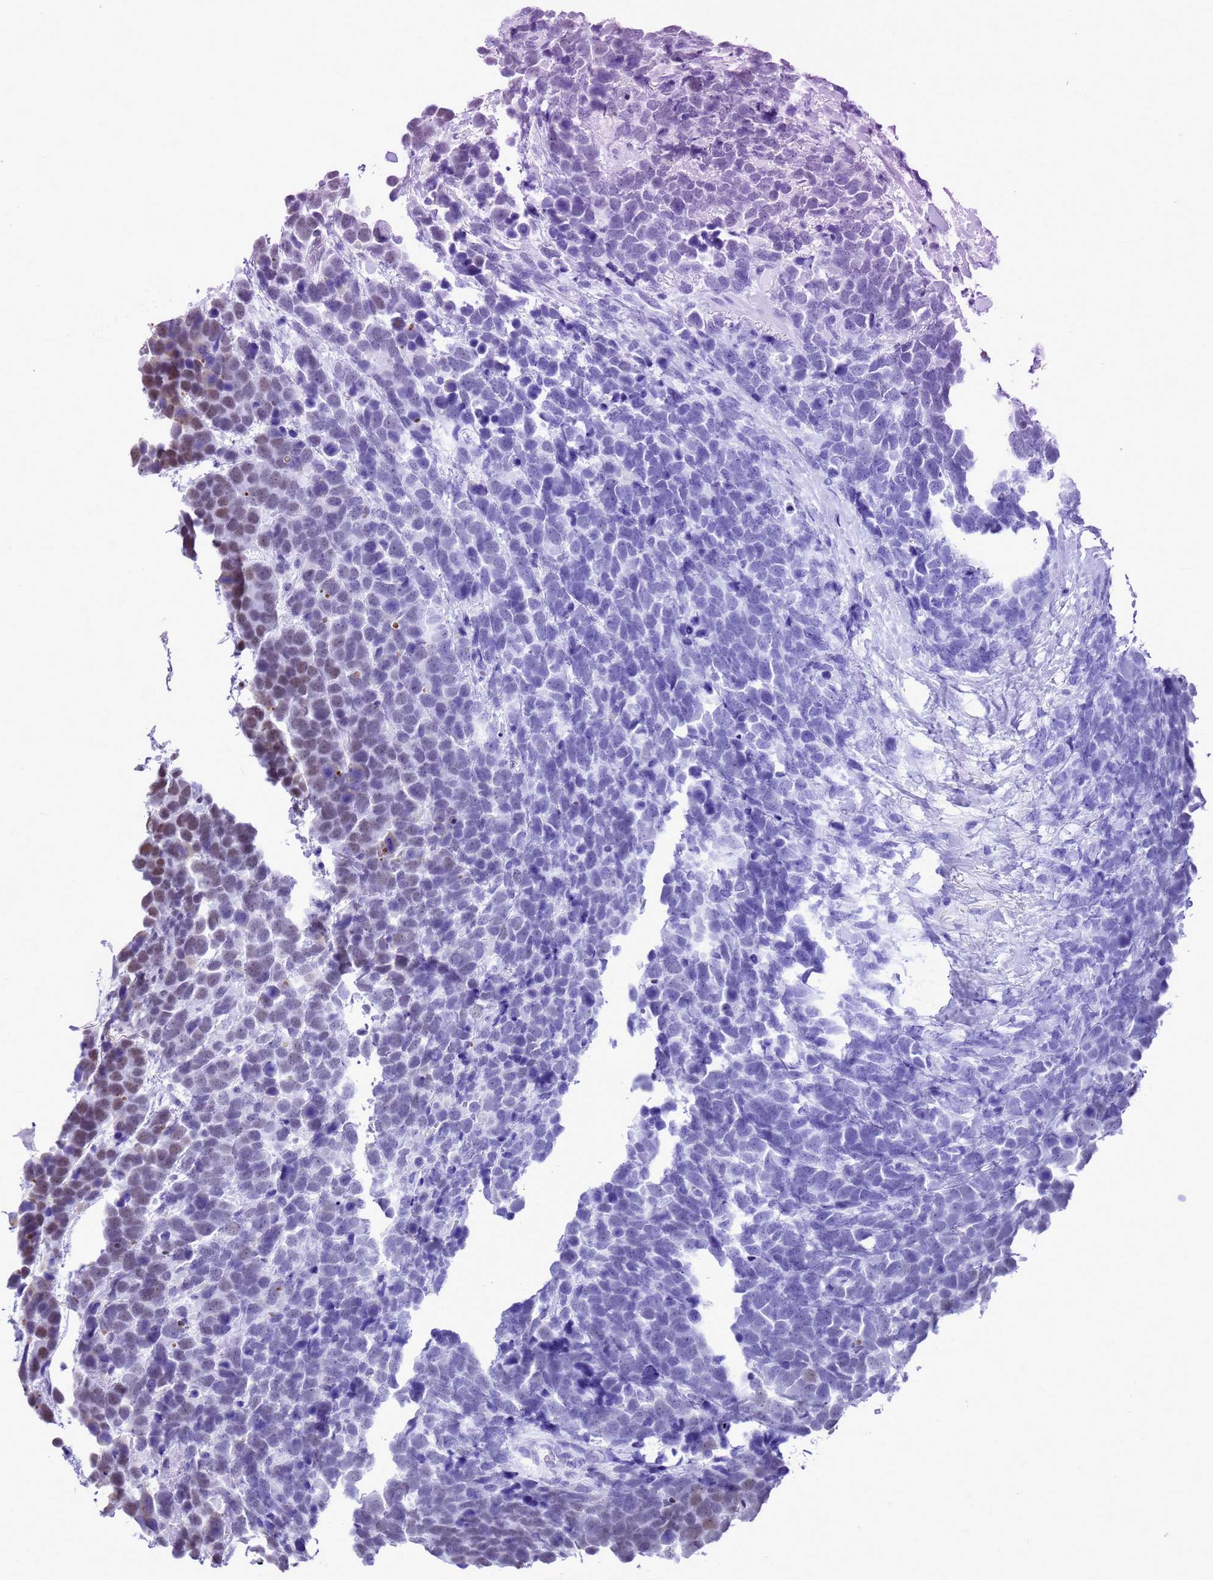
{"staining": {"intensity": "moderate", "quantity": "25%-75%", "location": "nuclear"}, "tissue": "urothelial cancer", "cell_type": "Tumor cells", "image_type": "cancer", "snomed": [{"axis": "morphology", "description": "Urothelial carcinoma, High grade"}, {"axis": "topography", "description": "Urinary bladder"}], "caption": "Immunohistochemistry (IHC) (DAB (3,3'-diaminobenzidine)) staining of human urothelial cancer shows moderate nuclear protein staining in approximately 25%-75% of tumor cells.", "gene": "SART3", "patient": {"sex": "female", "age": 82}}